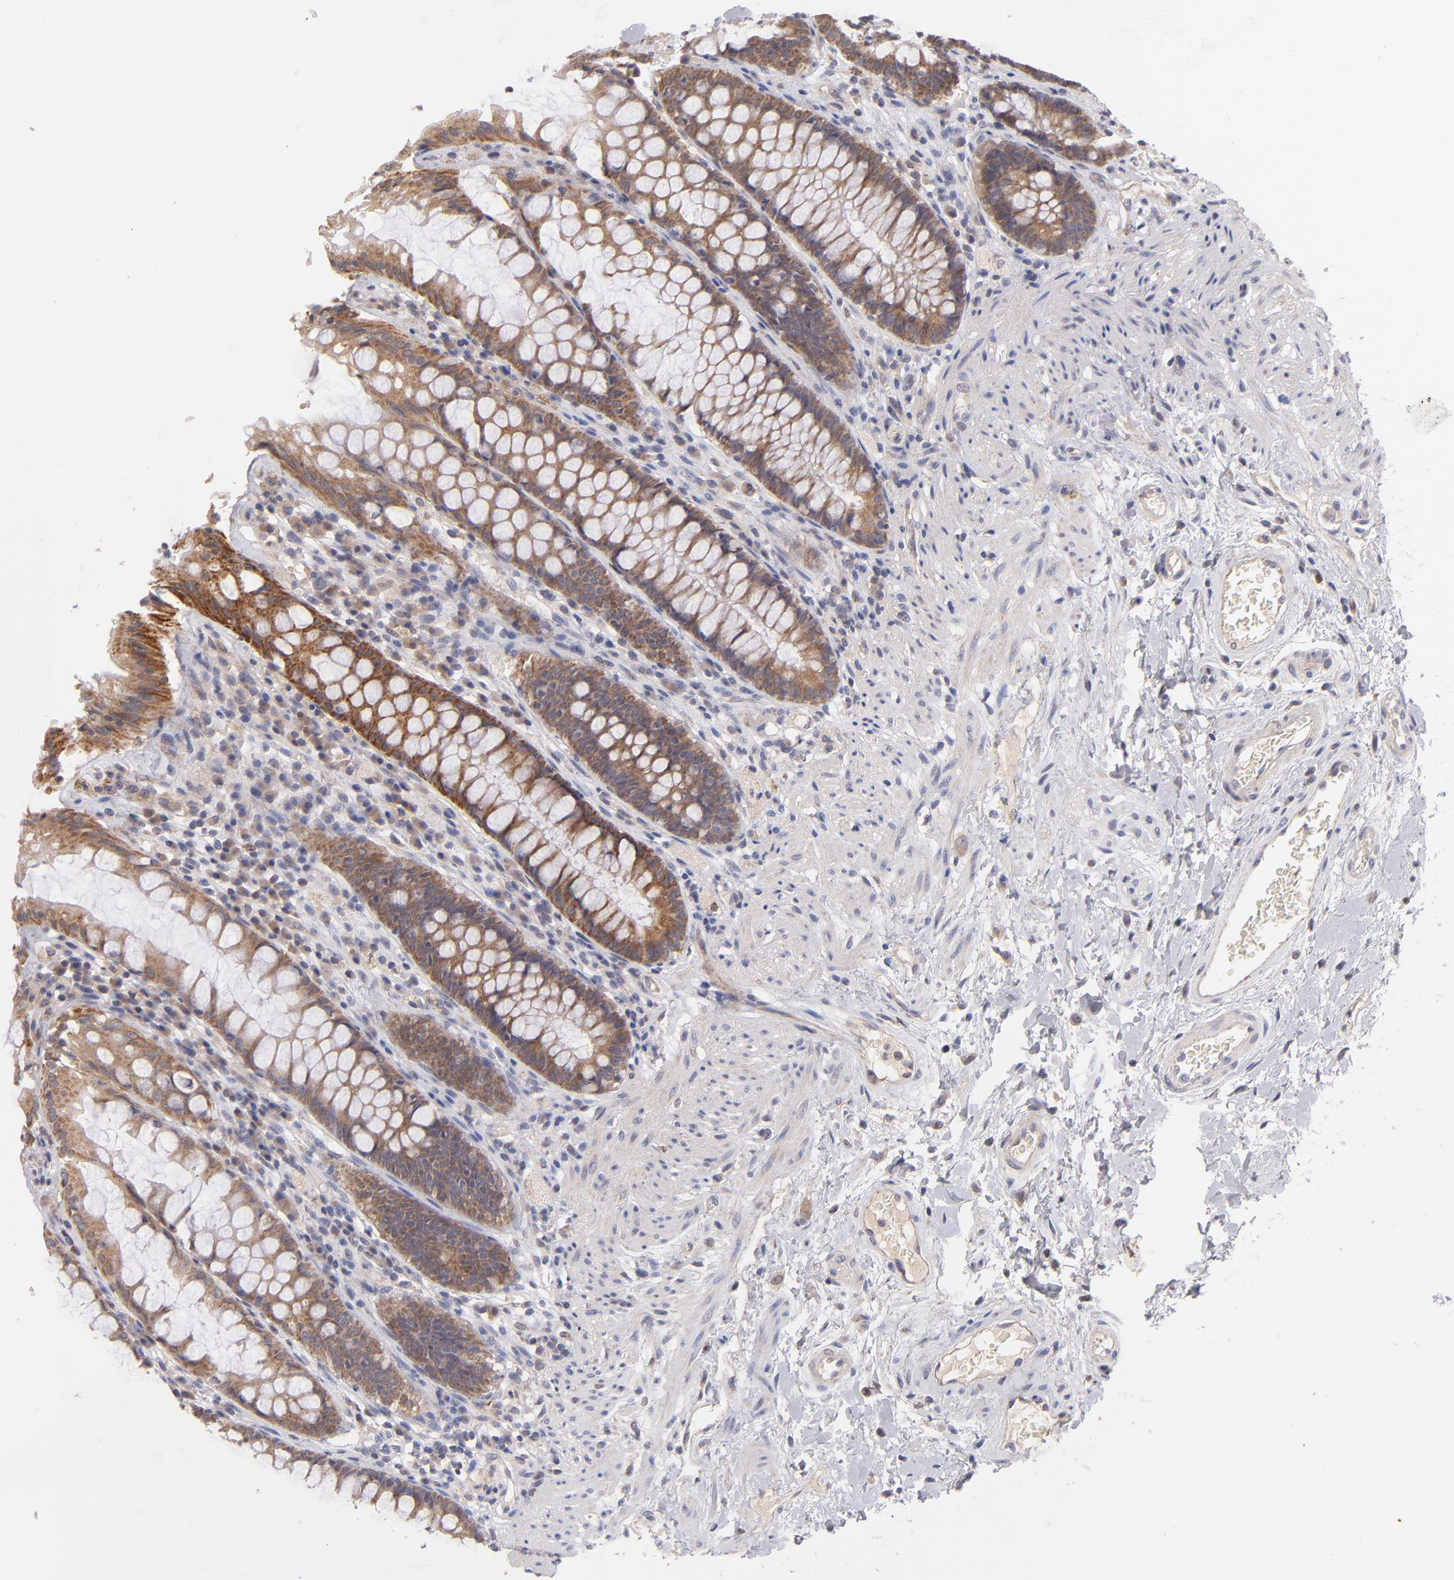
{"staining": {"intensity": "moderate", "quantity": ">75%", "location": "cytoplasmic/membranous"}, "tissue": "rectum", "cell_type": "Glandular cells", "image_type": "normal", "snomed": [{"axis": "morphology", "description": "Normal tissue, NOS"}, {"axis": "topography", "description": "Rectum"}], "caption": "IHC (DAB) staining of unremarkable human rectum shows moderate cytoplasmic/membranous protein expression in about >75% of glandular cells. (DAB = brown stain, brightfield microscopy at high magnification).", "gene": "HCCS", "patient": {"sex": "female", "age": 46}}